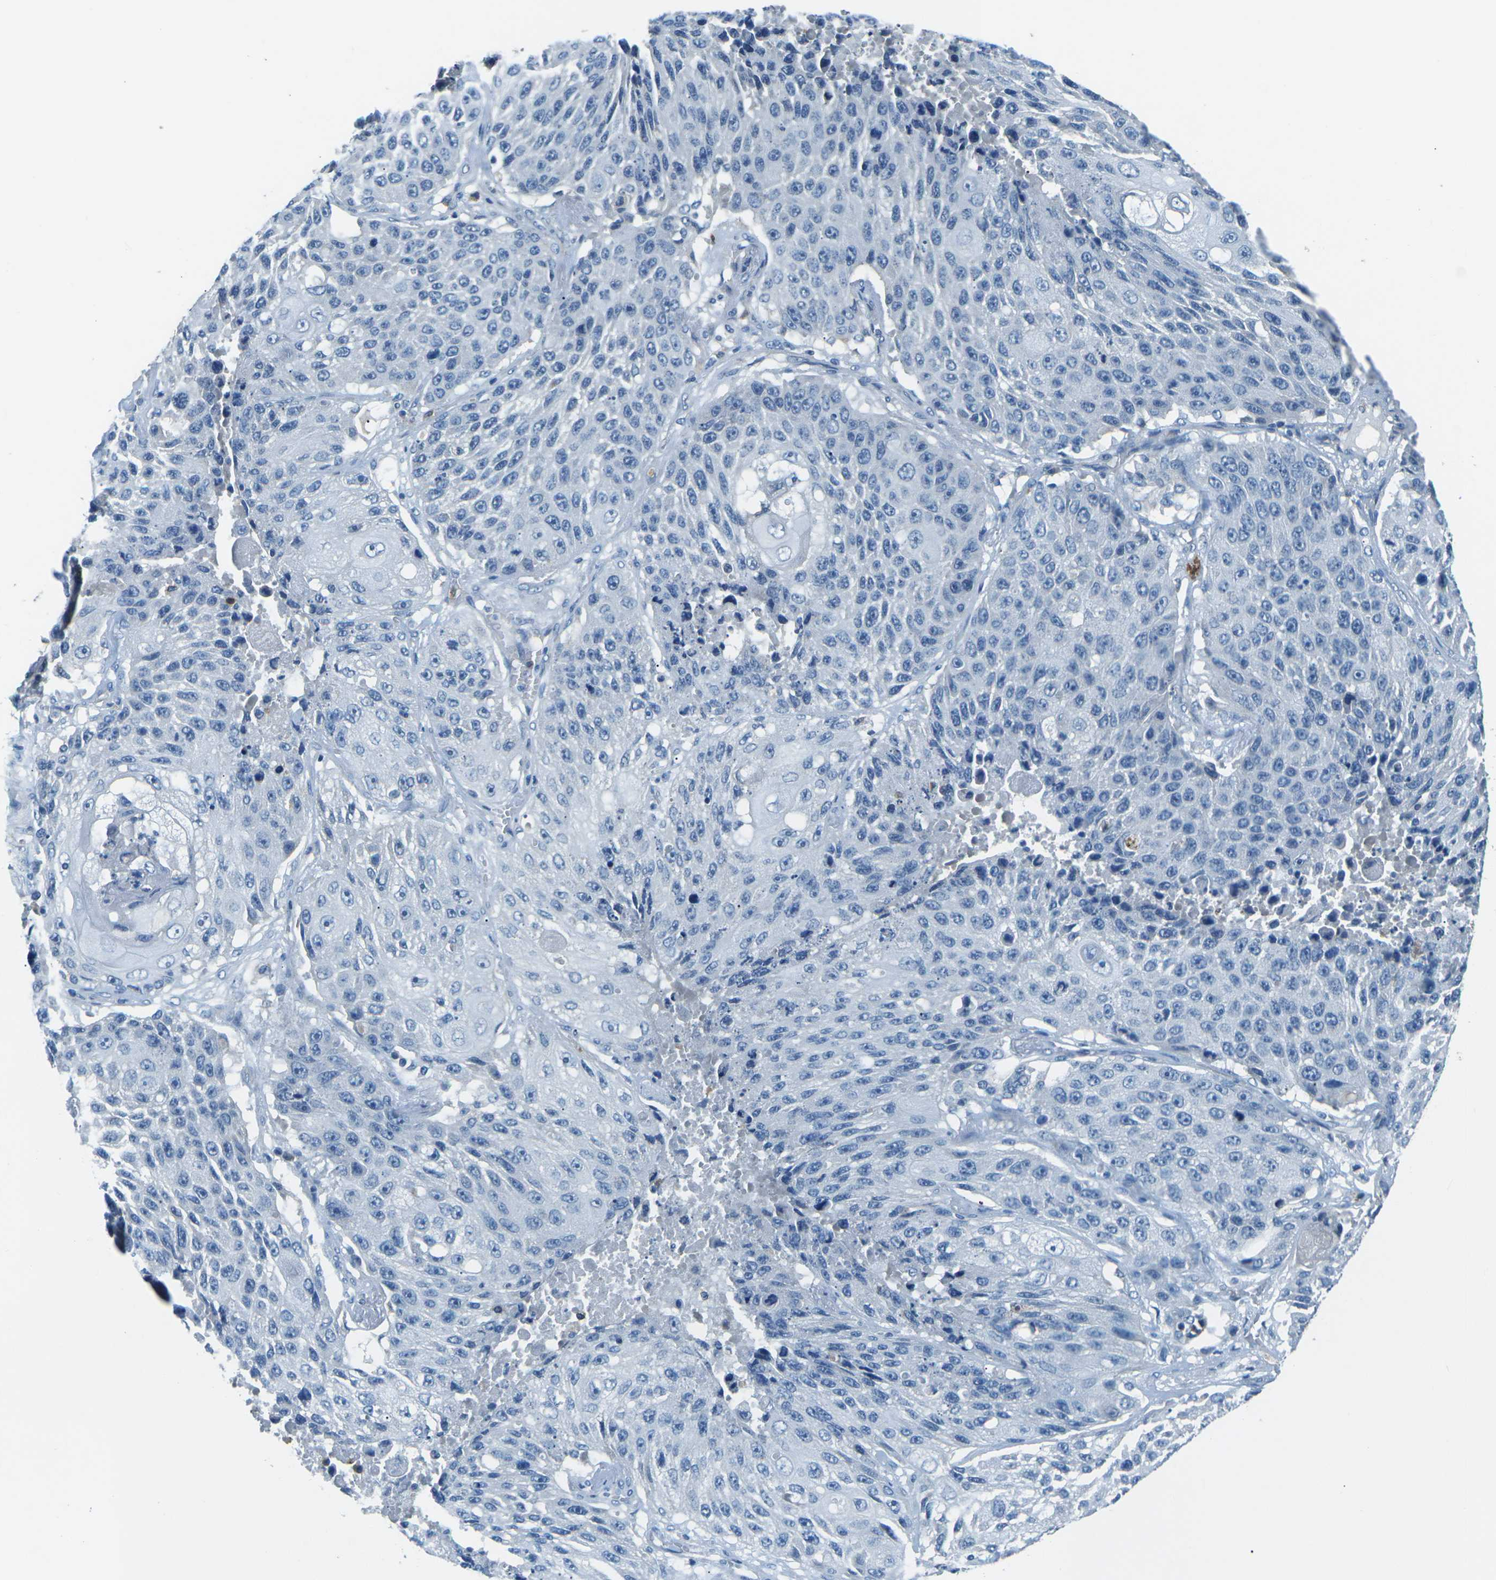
{"staining": {"intensity": "negative", "quantity": "none", "location": "none"}, "tissue": "lung cancer", "cell_type": "Tumor cells", "image_type": "cancer", "snomed": [{"axis": "morphology", "description": "Squamous cell carcinoma, NOS"}, {"axis": "topography", "description": "Lung"}], "caption": "This micrograph is of lung cancer (squamous cell carcinoma) stained with immunohistochemistry to label a protein in brown with the nuclei are counter-stained blue. There is no staining in tumor cells.", "gene": "CD1D", "patient": {"sex": "male", "age": 61}}